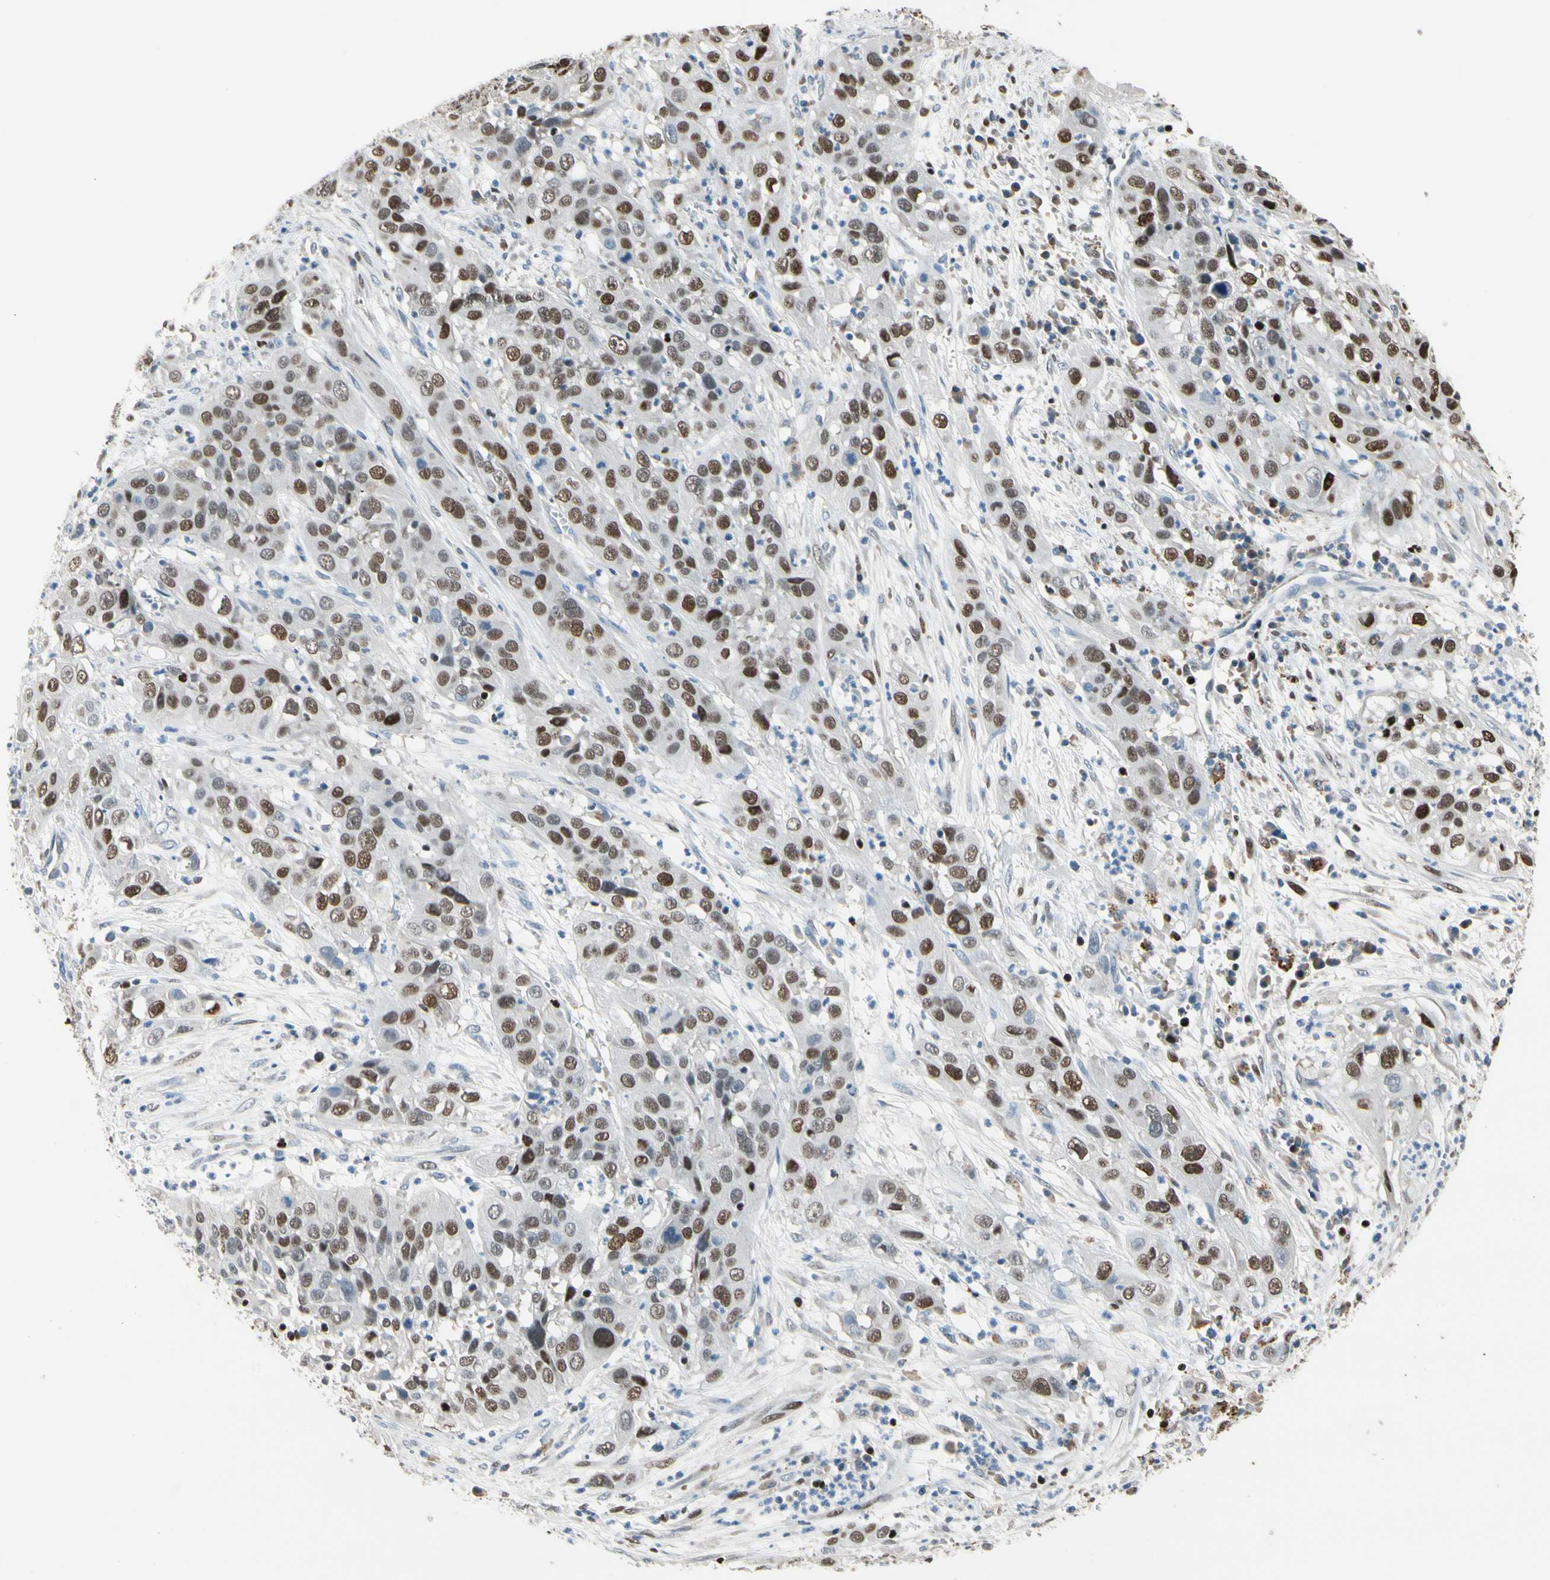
{"staining": {"intensity": "moderate", "quantity": ">75%", "location": "nuclear"}, "tissue": "cervical cancer", "cell_type": "Tumor cells", "image_type": "cancer", "snomed": [{"axis": "morphology", "description": "Squamous cell carcinoma, NOS"}, {"axis": "topography", "description": "Cervix"}], "caption": "Immunohistochemistry (IHC) histopathology image of squamous cell carcinoma (cervical) stained for a protein (brown), which reveals medium levels of moderate nuclear expression in about >75% of tumor cells.", "gene": "ZKSCAN4", "patient": {"sex": "female", "age": 32}}